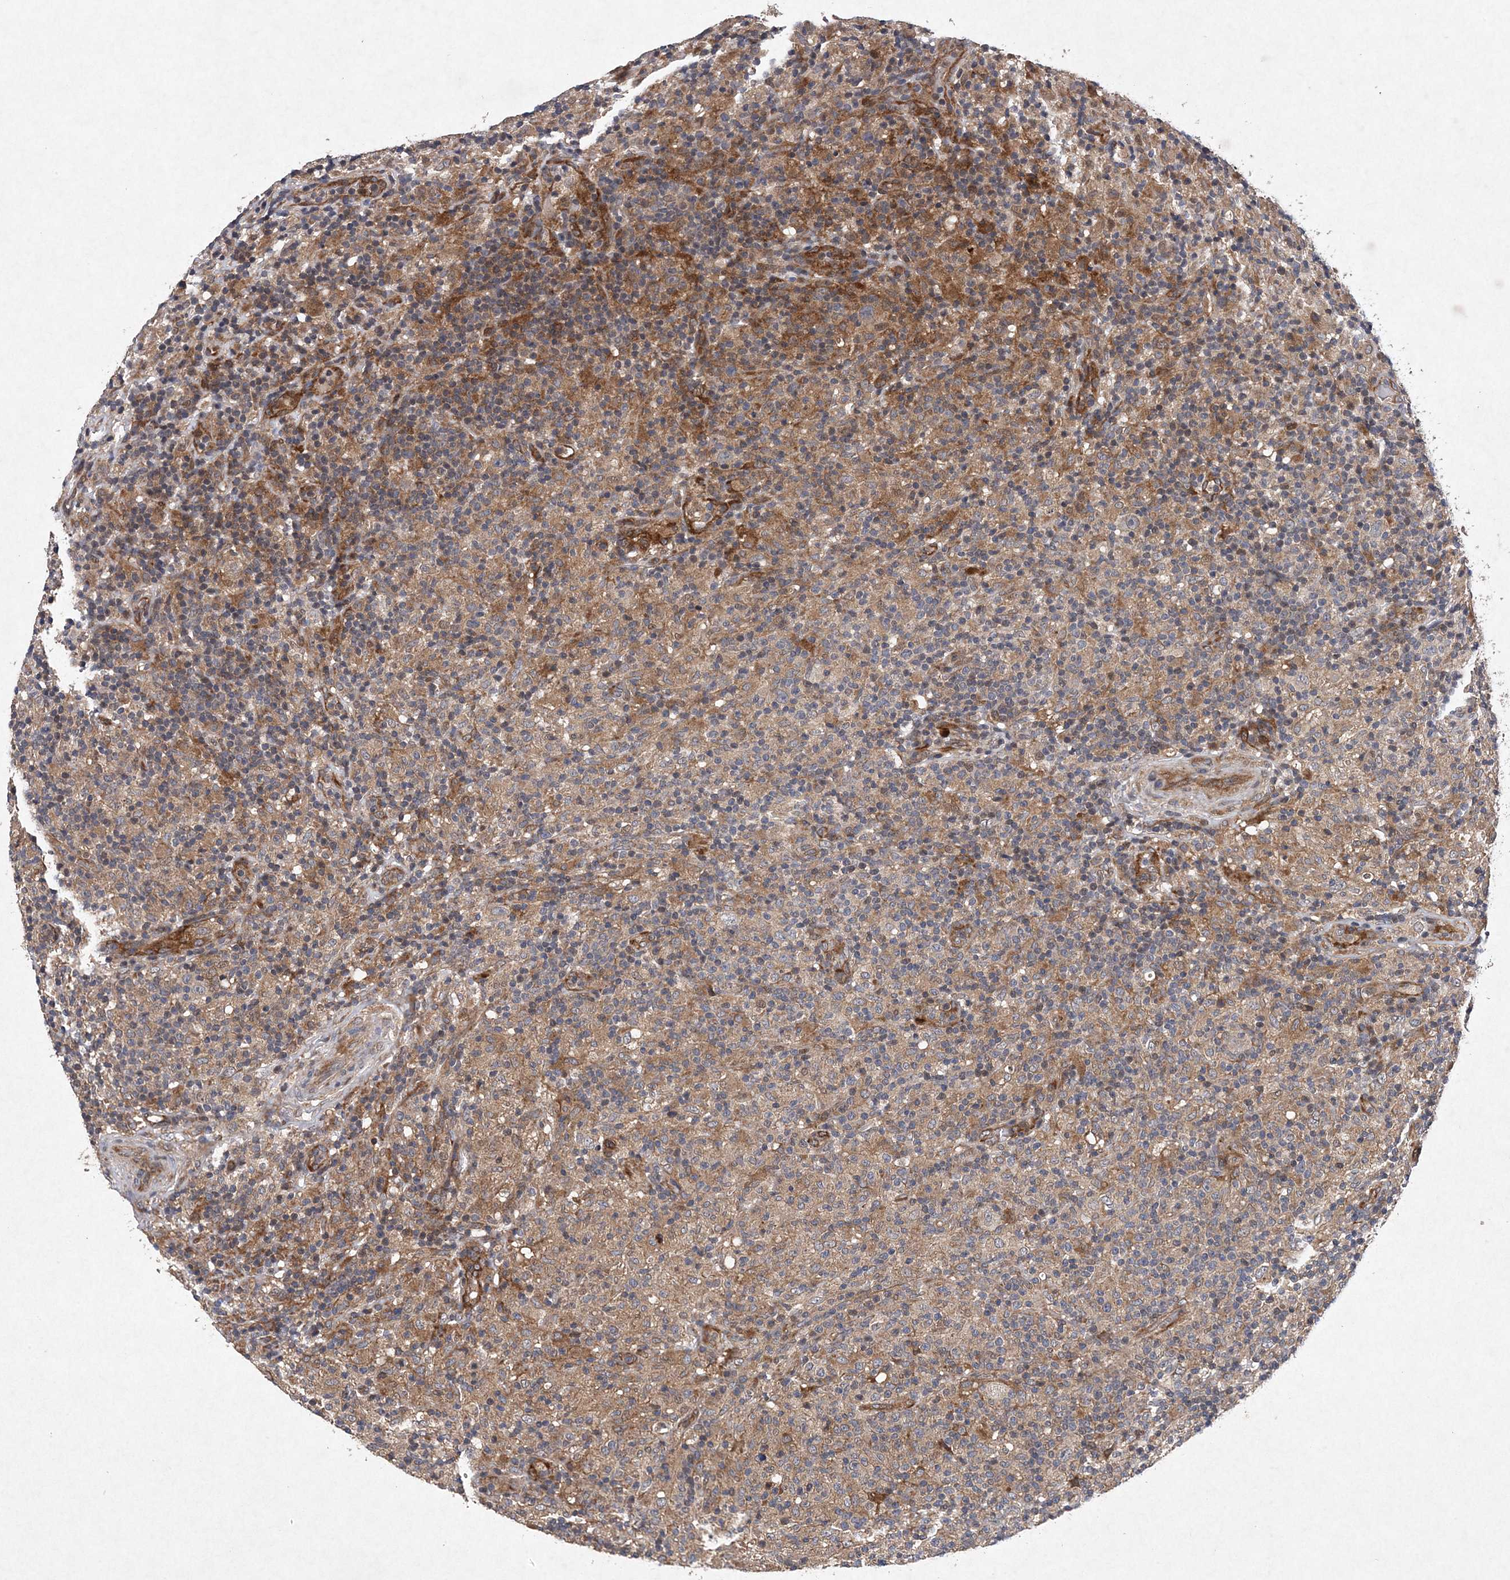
{"staining": {"intensity": "negative", "quantity": "none", "location": "none"}, "tissue": "lymphoma", "cell_type": "Tumor cells", "image_type": "cancer", "snomed": [{"axis": "morphology", "description": "Hodgkin's disease, NOS"}, {"axis": "topography", "description": "Lymph node"}], "caption": "This is an IHC photomicrograph of human lymphoma. There is no staining in tumor cells.", "gene": "PROSER1", "patient": {"sex": "male", "age": 70}}